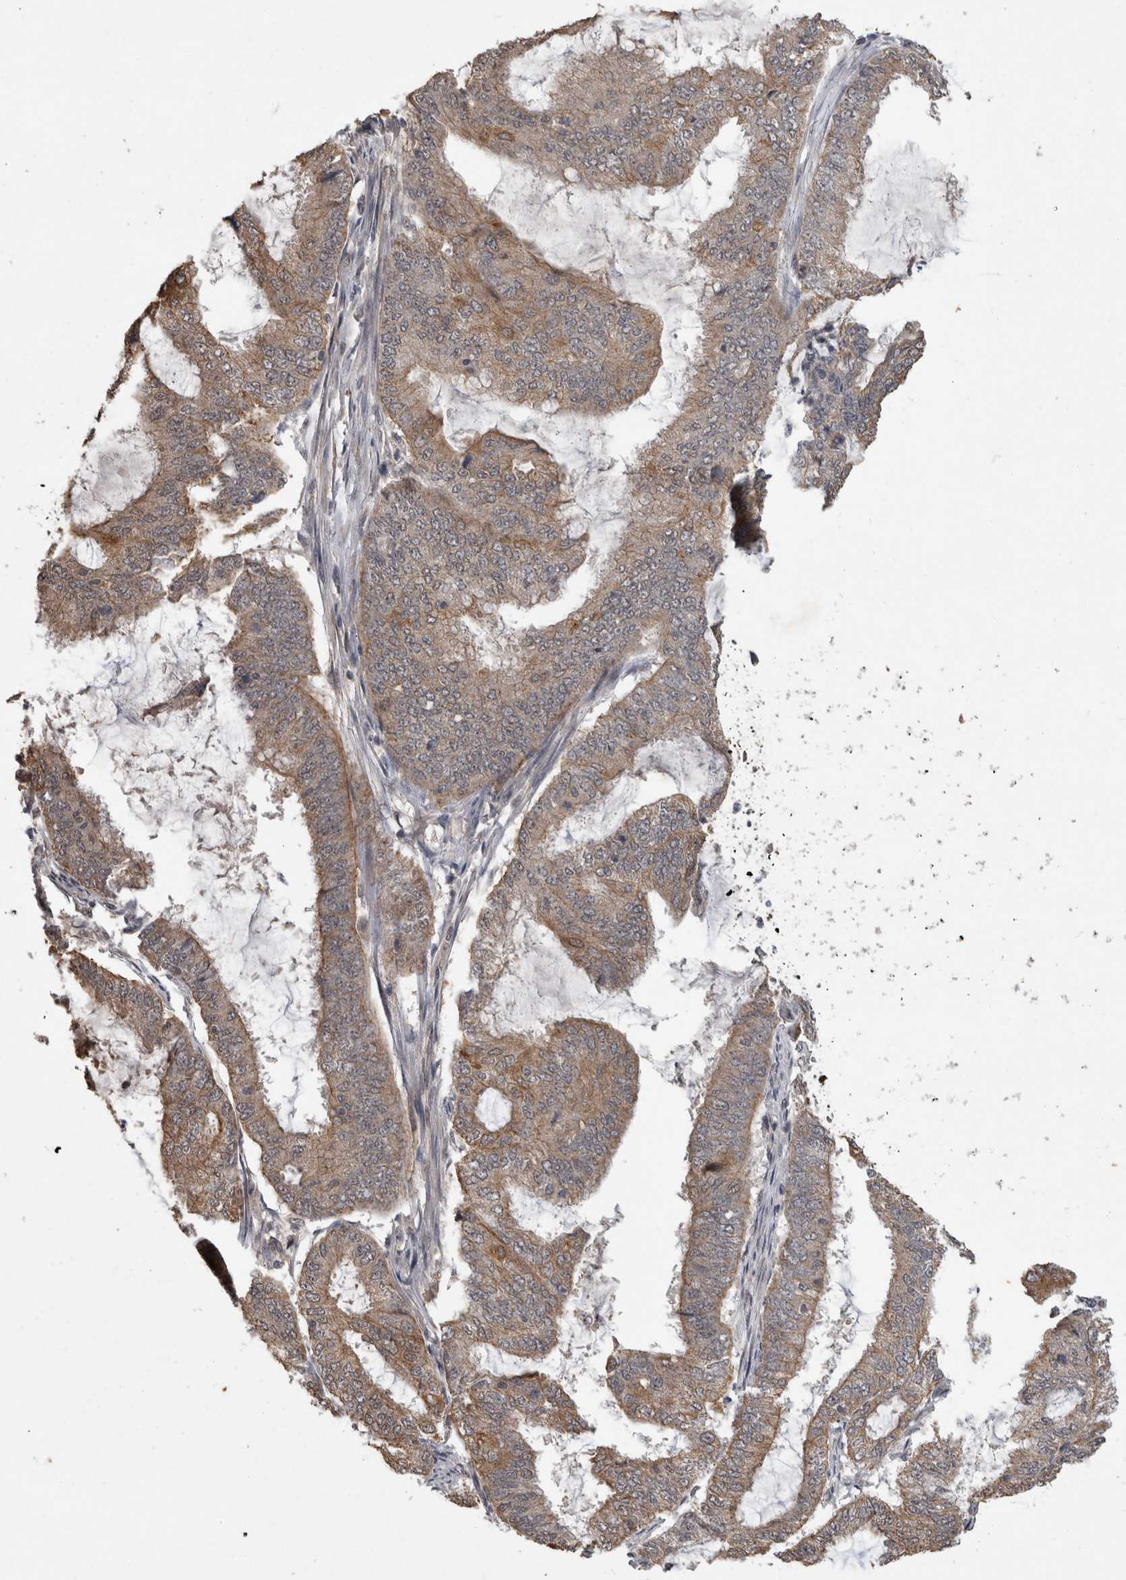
{"staining": {"intensity": "moderate", "quantity": ">75%", "location": "cytoplasmic/membranous"}, "tissue": "endometrial cancer", "cell_type": "Tumor cells", "image_type": "cancer", "snomed": [{"axis": "morphology", "description": "Adenocarcinoma, NOS"}, {"axis": "topography", "description": "Endometrium"}], "caption": "Immunohistochemical staining of human endometrial cancer demonstrates moderate cytoplasmic/membranous protein expression in approximately >75% of tumor cells. The protein is stained brown, and the nuclei are stained in blue (DAB IHC with brightfield microscopy, high magnification).", "gene": "RHPN1", "patient": {"sex": "female", "age": 49}}